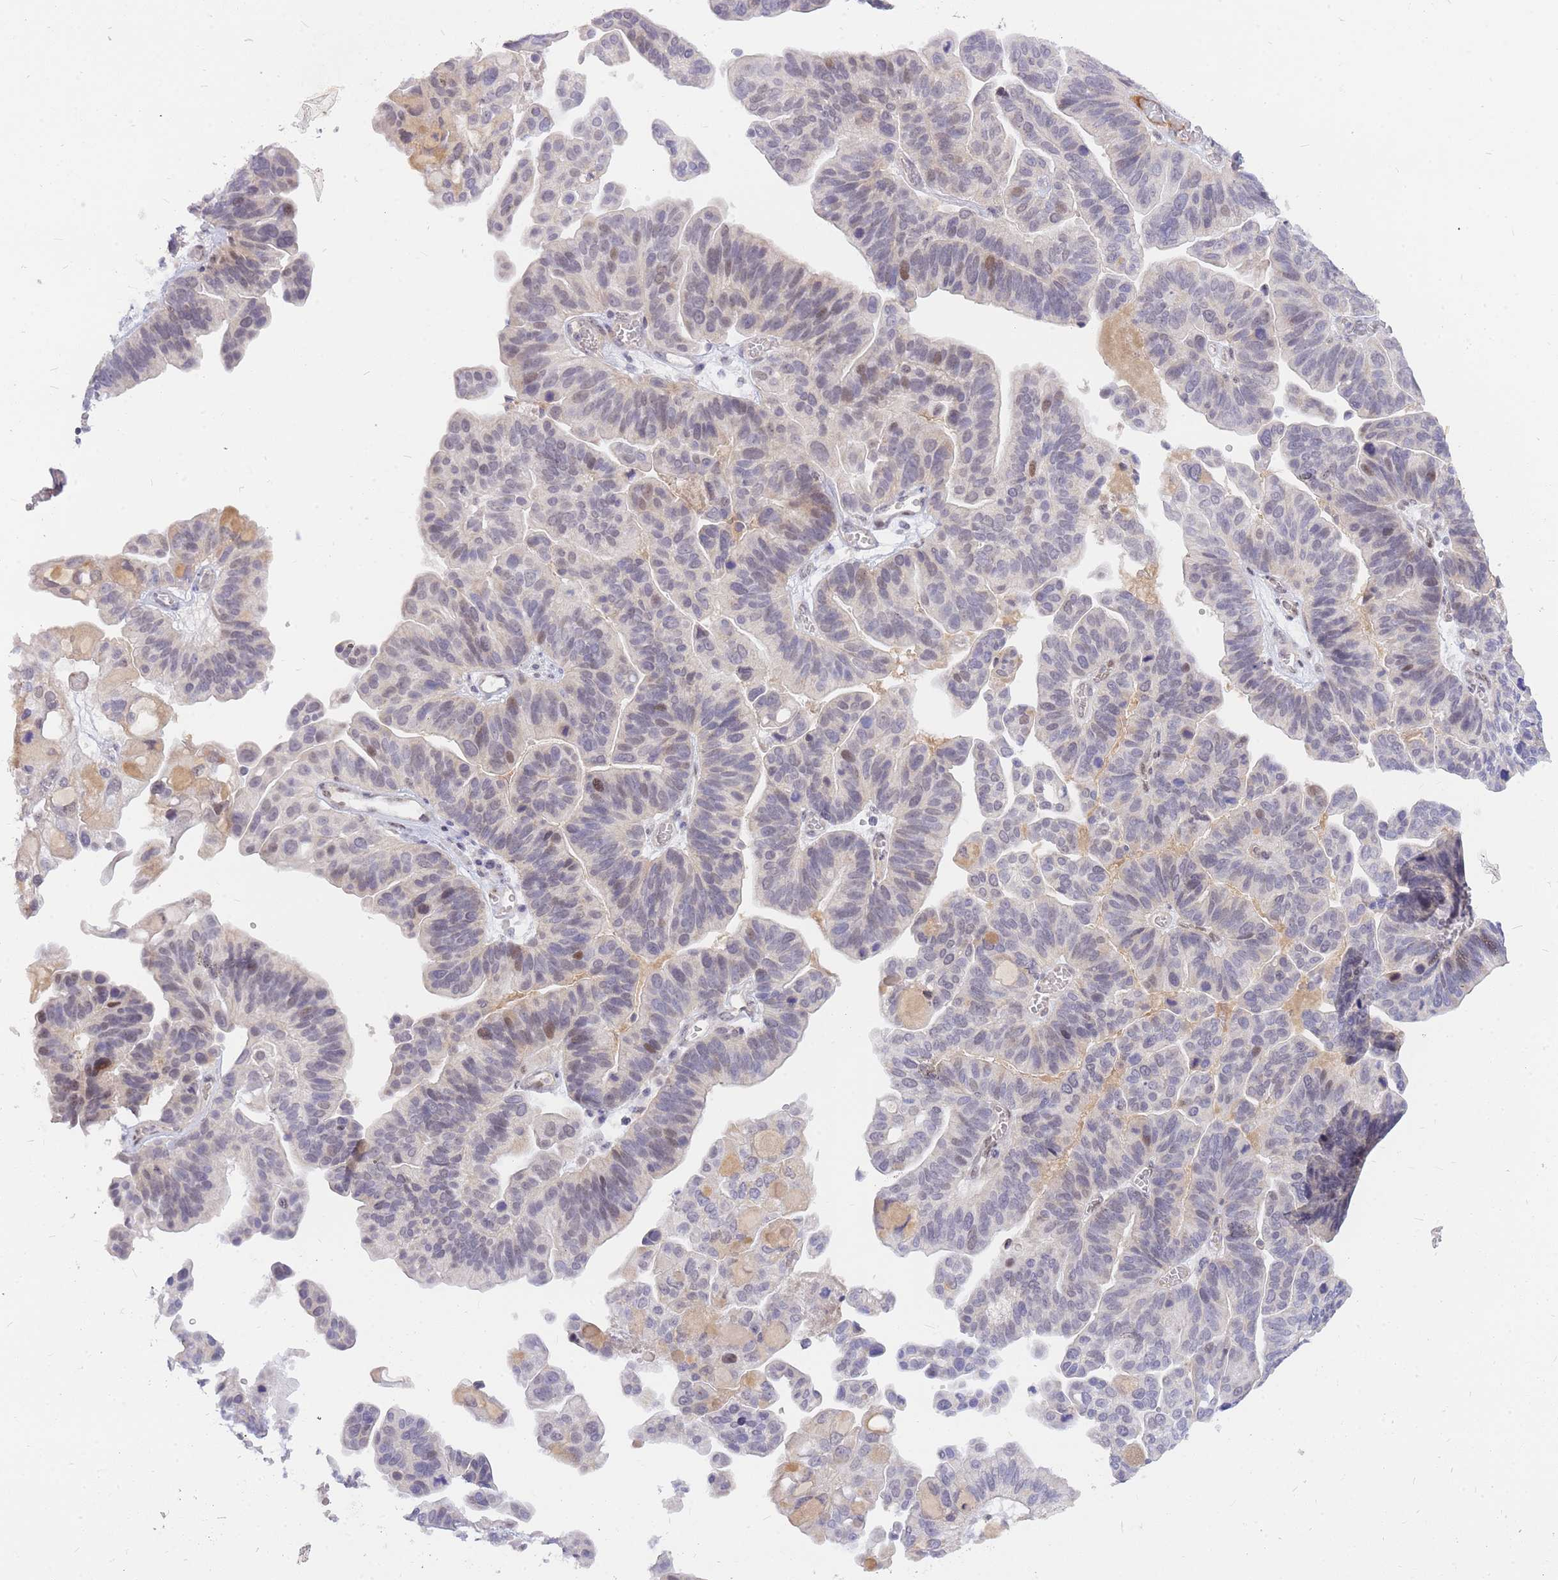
{"staining": {"intensity": "moderate", "quantity": "<25%", "location": "nuclear"}, "tissue": "ovarian cancer", "cell_type": "Tumor cells", "image_type": "cancer", "snomed": [{"axis": "morphology", "description": "Cystadenocarcinoma, serous, NOS"}, {"axis": "topography", "description": "Ovary"}], "caption": "Moderate nuclear expression is seen in approximately <25% of tumor cells in ovarian serous cystadenocarcinoma.", "gene": "TLE2", "patient": {"sex": "female", "age": 56}}